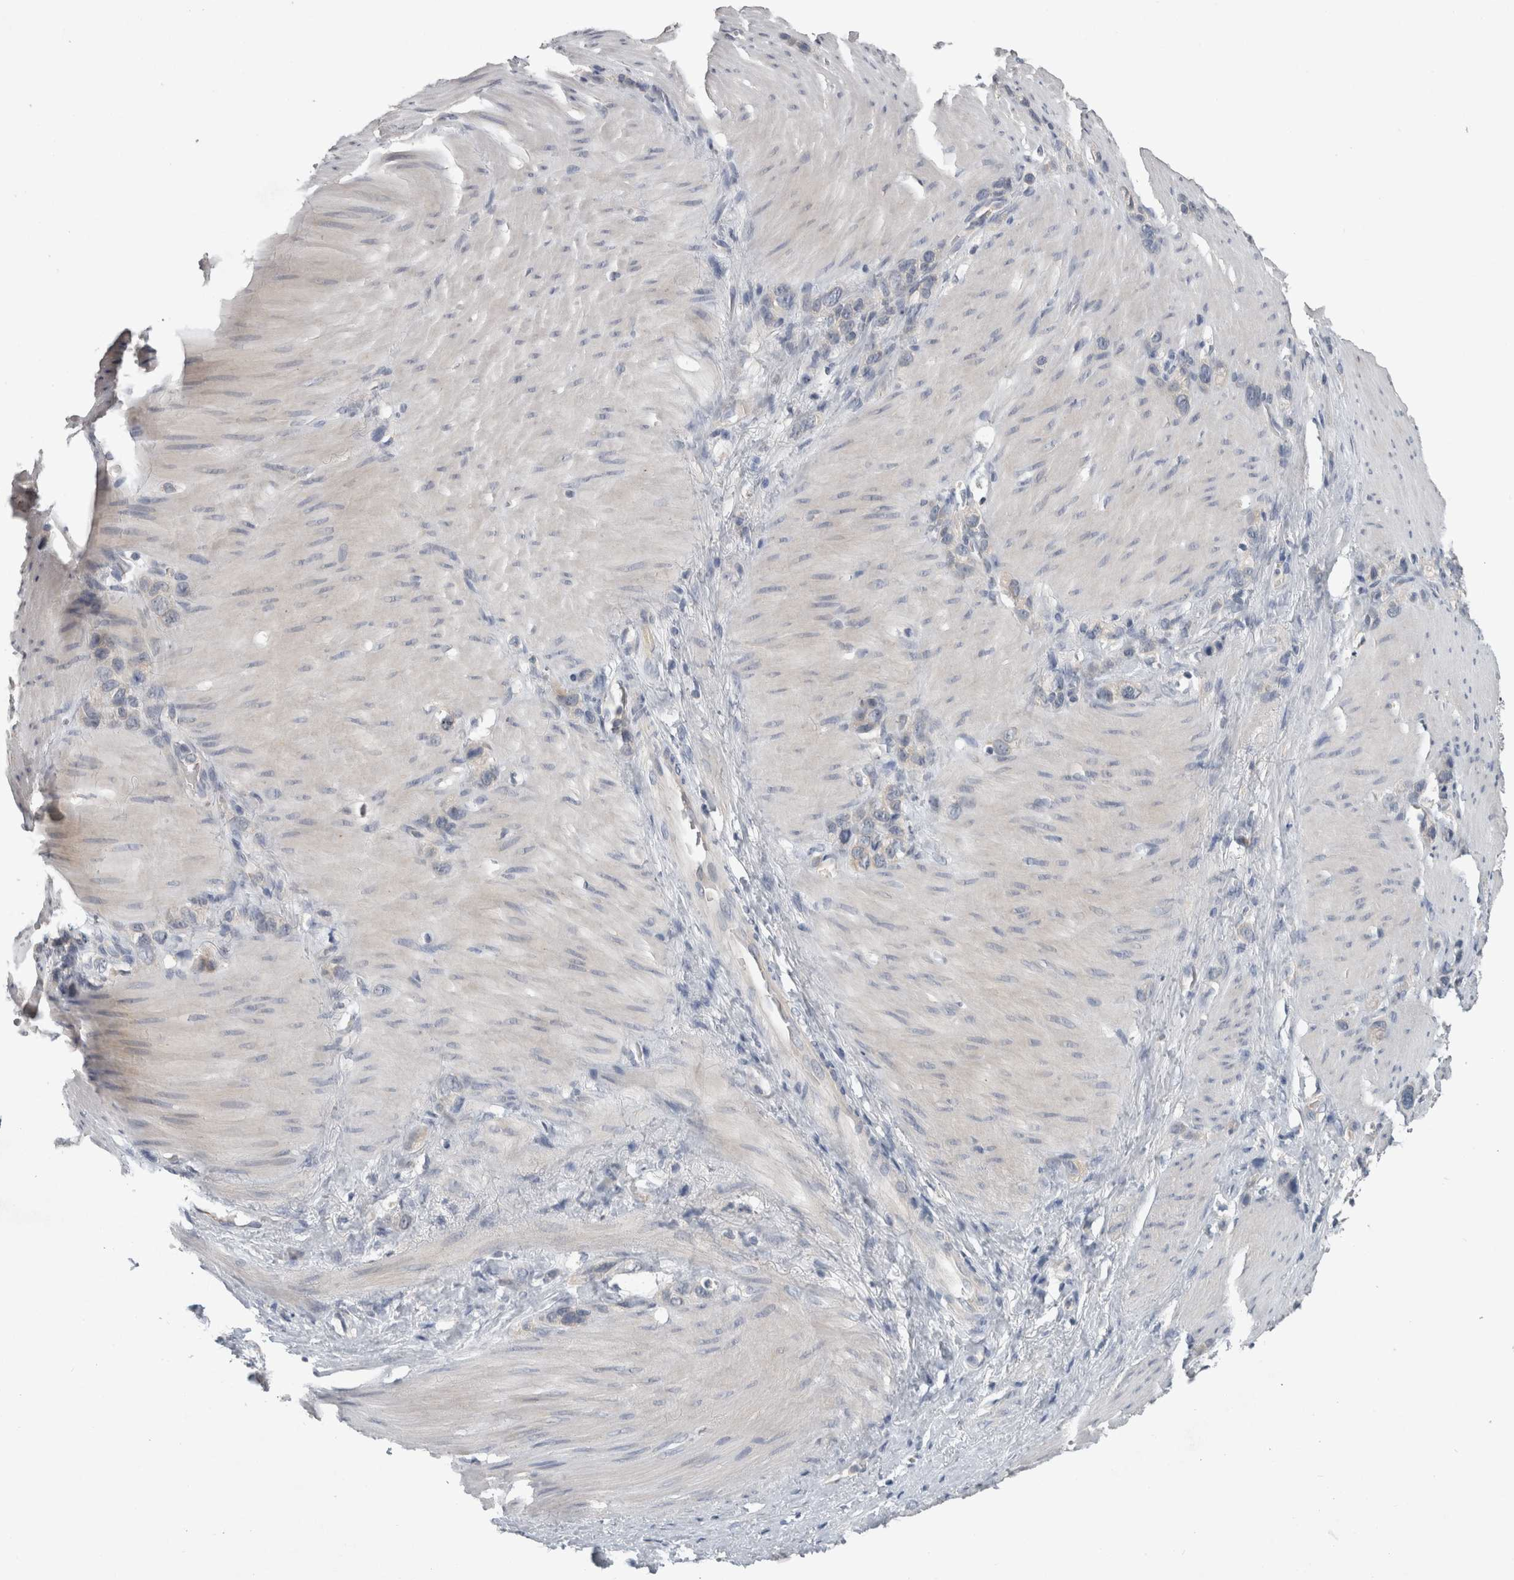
{"staining": {"intensity": "negative", "quantity": "none", "location": "none"}, "tissue": "stomach cancer", "cell_type": "Tumor cells", "image_type": "cancer", "snomed": [{"axis": "morphology", "description": "Normal tissue, NOS"}, {"axis": "morphology", "description": "Adenocarcinoma, NOS"}, {"axis": "morphology", "description": "Adenocarcinoma, High grade"}, {"axis": "topography", "description": "Stomach, upper"}, {"axis": "topography", "description": "Stomach"}], "caption": "Immunohistochemistry (IHC) photomicrograph of neoplastic tissue: human high-grade adenocarcinoma (stomach) stained with DAB (3,3'-diaminobenzidine) shows no significant protein positivity in tumor cells.", "gene": "SLC22A11", "patient": {"sex": "female", "age": 65}}